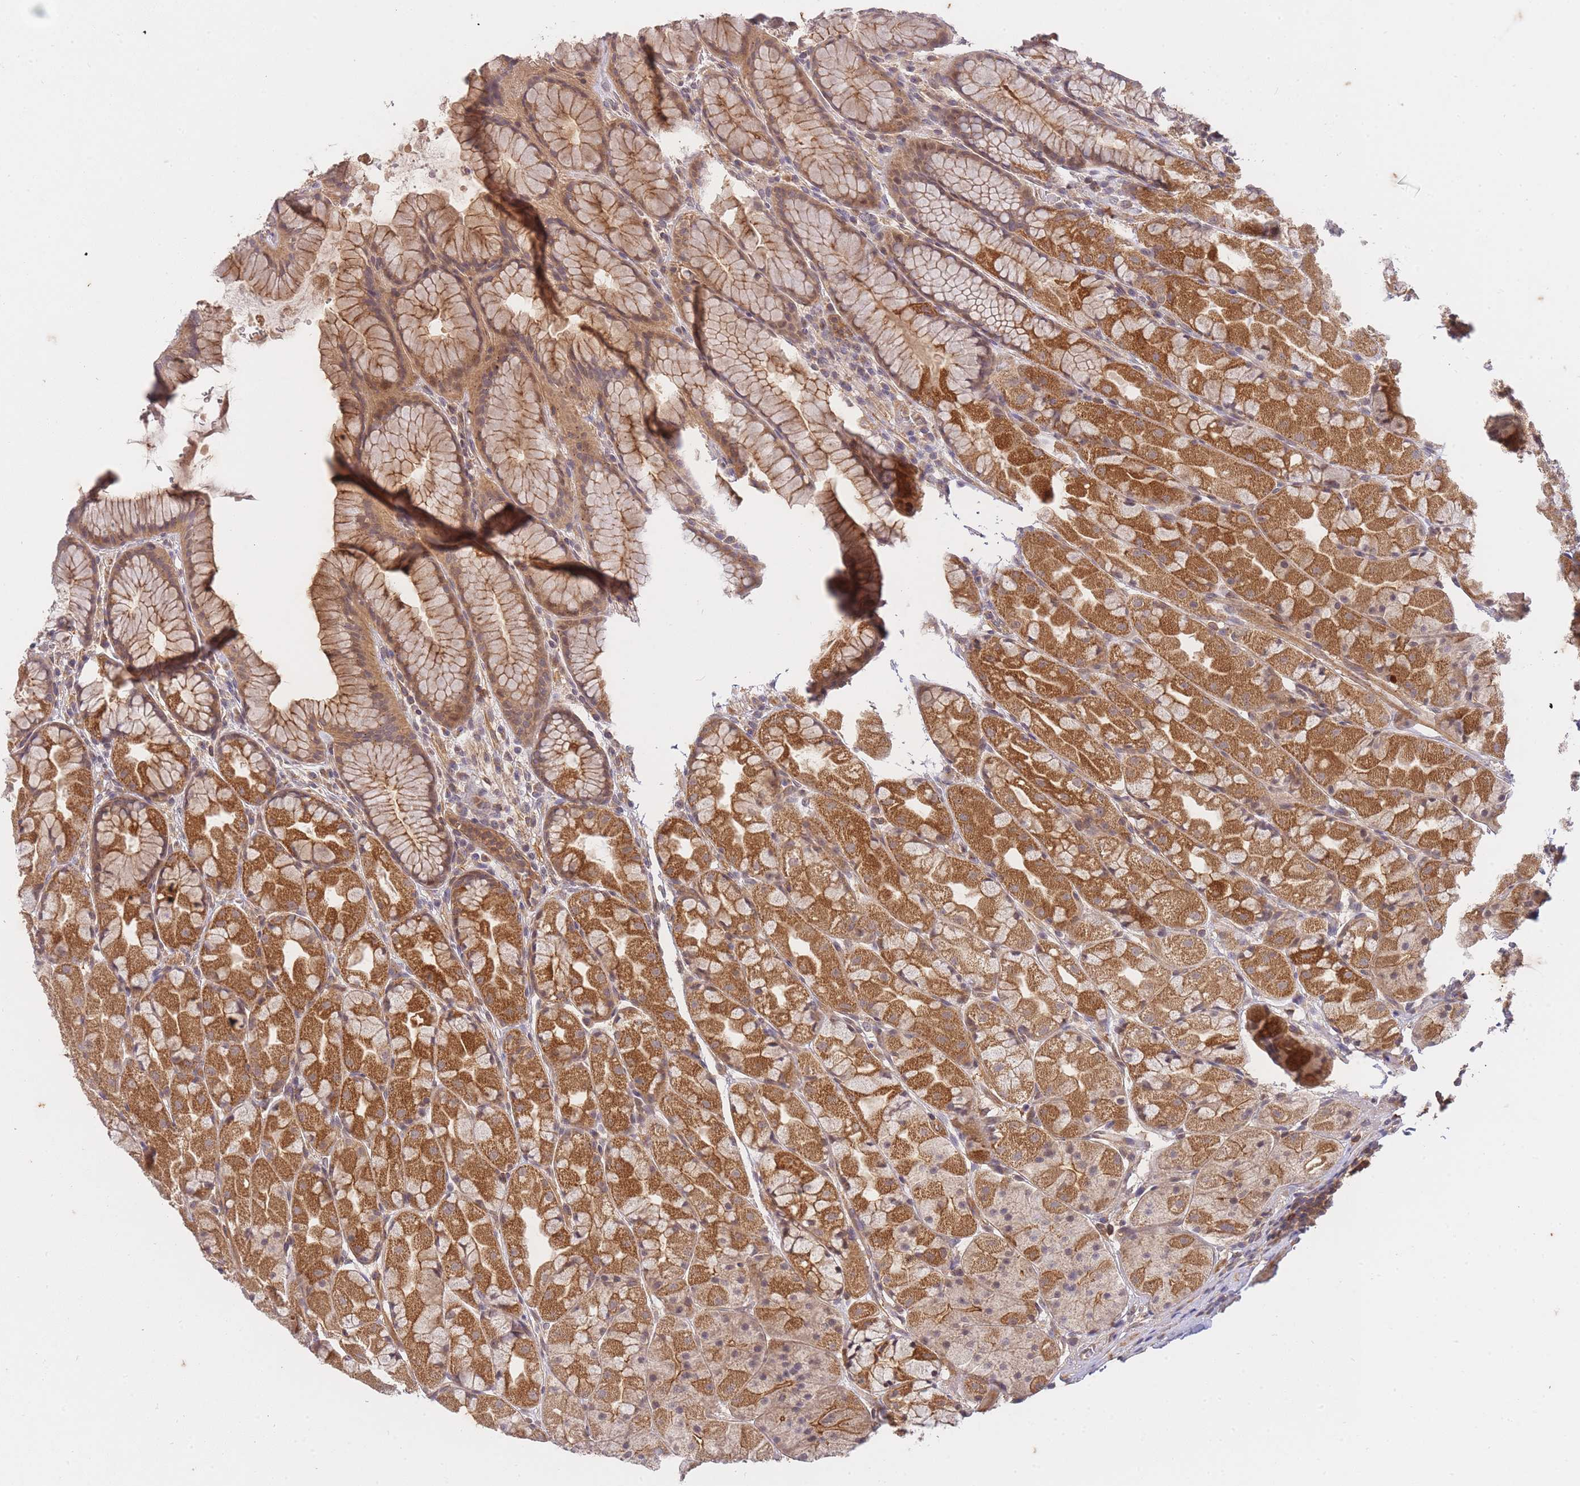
{"staining": {"intensity": "strong", "quantity": "25%-75%", "location": "cytoplasmic/membranous"}, "tissue": "stomach", "cell_type": "Glandular cells", "image_type": "normal", "snomed": [{"axis": "morphology", "description": "Normal tissue, NOS"}, {"axis": "topography", "description": "Stomach"}], "caption": "Human stomach stained with a brown dye exhibits strong cytoplasmic/membranous positive staining in approximately 25%-75% of glandular cells.", "gene": "ST8SIA4", "patient": {"sex": "male", "age": 57}}